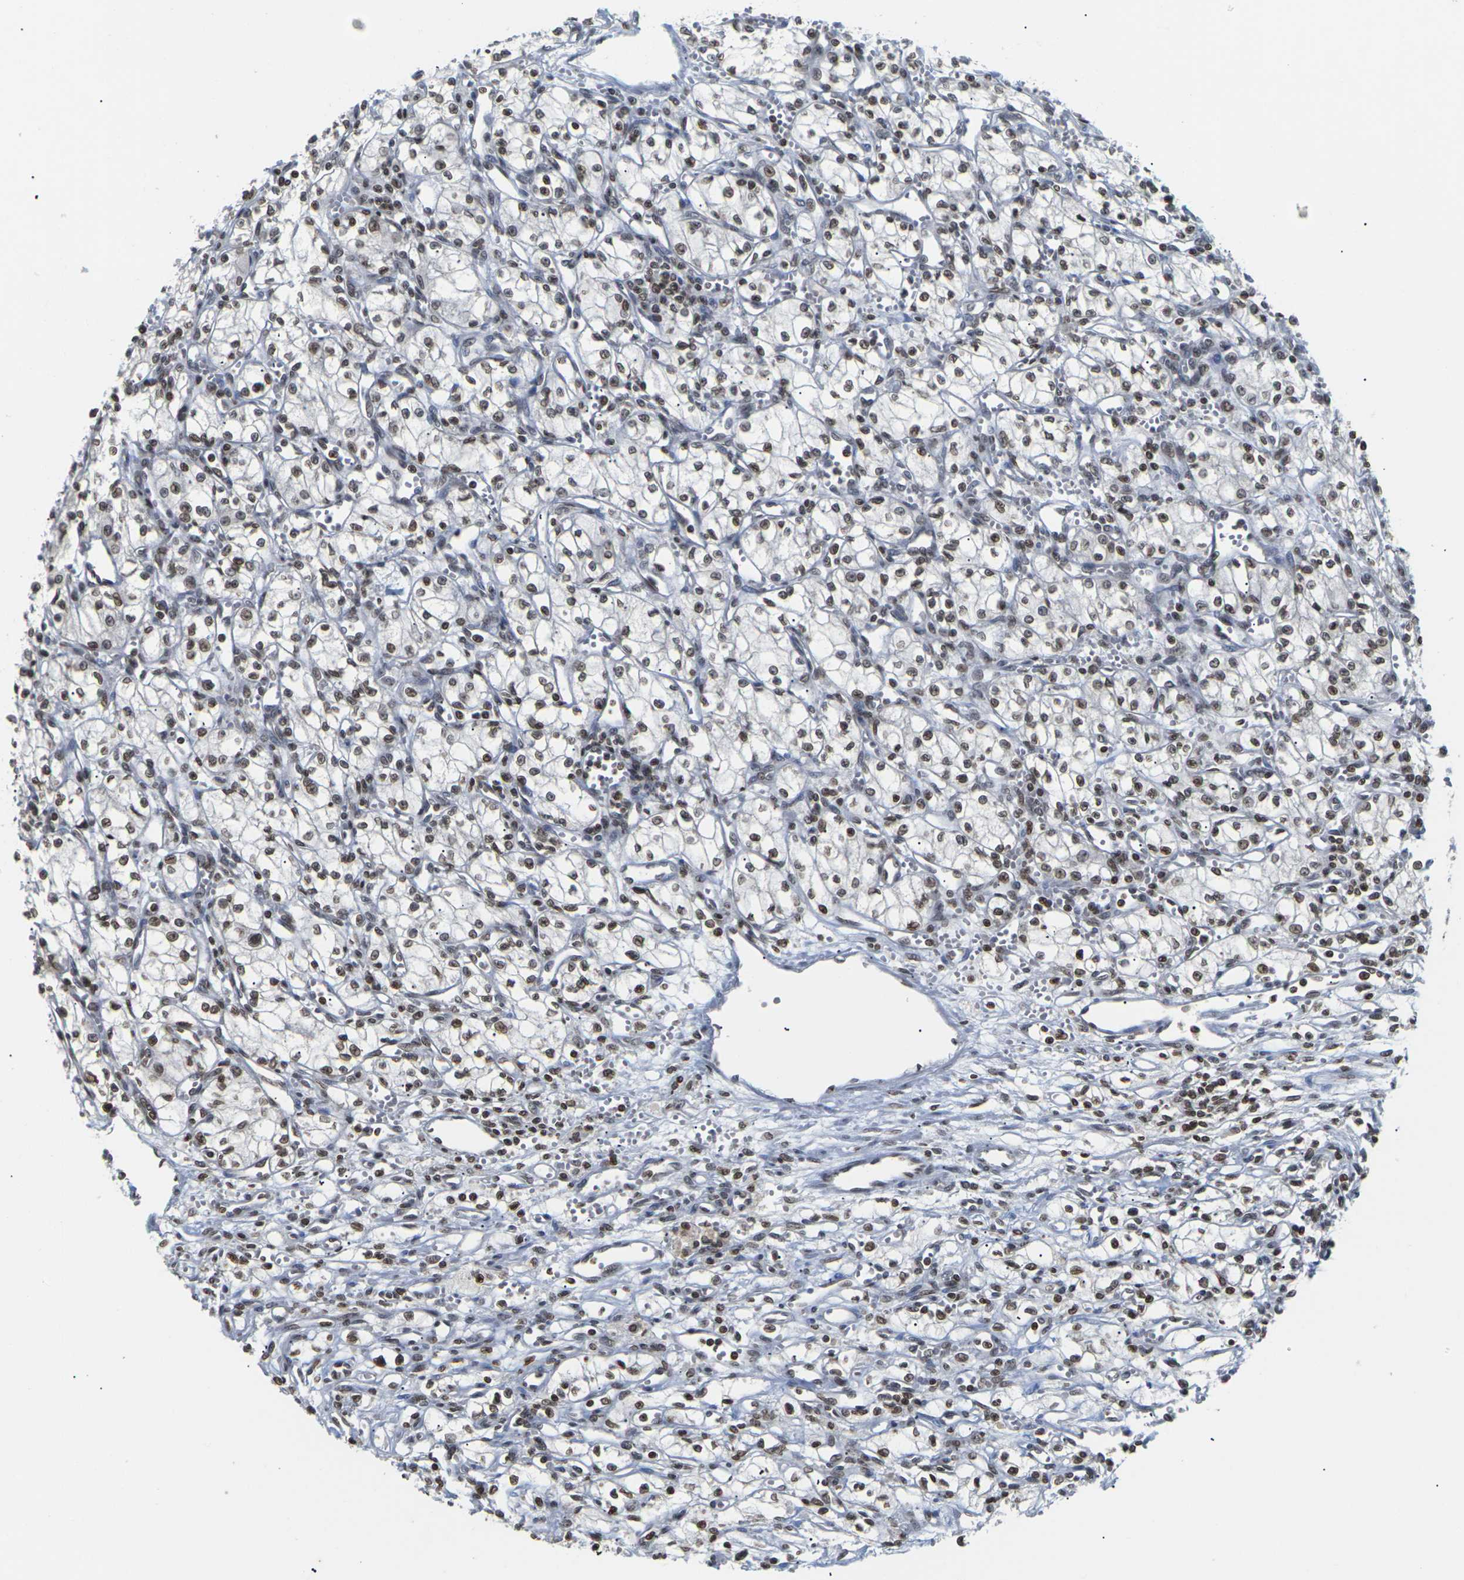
{"staining": {"intensity": "moderate", "quantity": ">75%", "location": "nuclear"}, "tissue": "renal cancer", "cell_type": "Tumor cells", "image_type": "cancer", "snomed": [{"axis": "morphology", "description": "Normal tissue, NOS"}, {"axis": "morphology", "description": "Adenocarcinoma, NOS"}, {"axis": "topography", "description": "Kidney"}], "caption": "Moderate nuclear protein expression is seen in about >75% of tumor cells in renal cancer (adenocarcinoma).", "gene": "ETV5", "patient": {"sex": "male", "age": 59}}